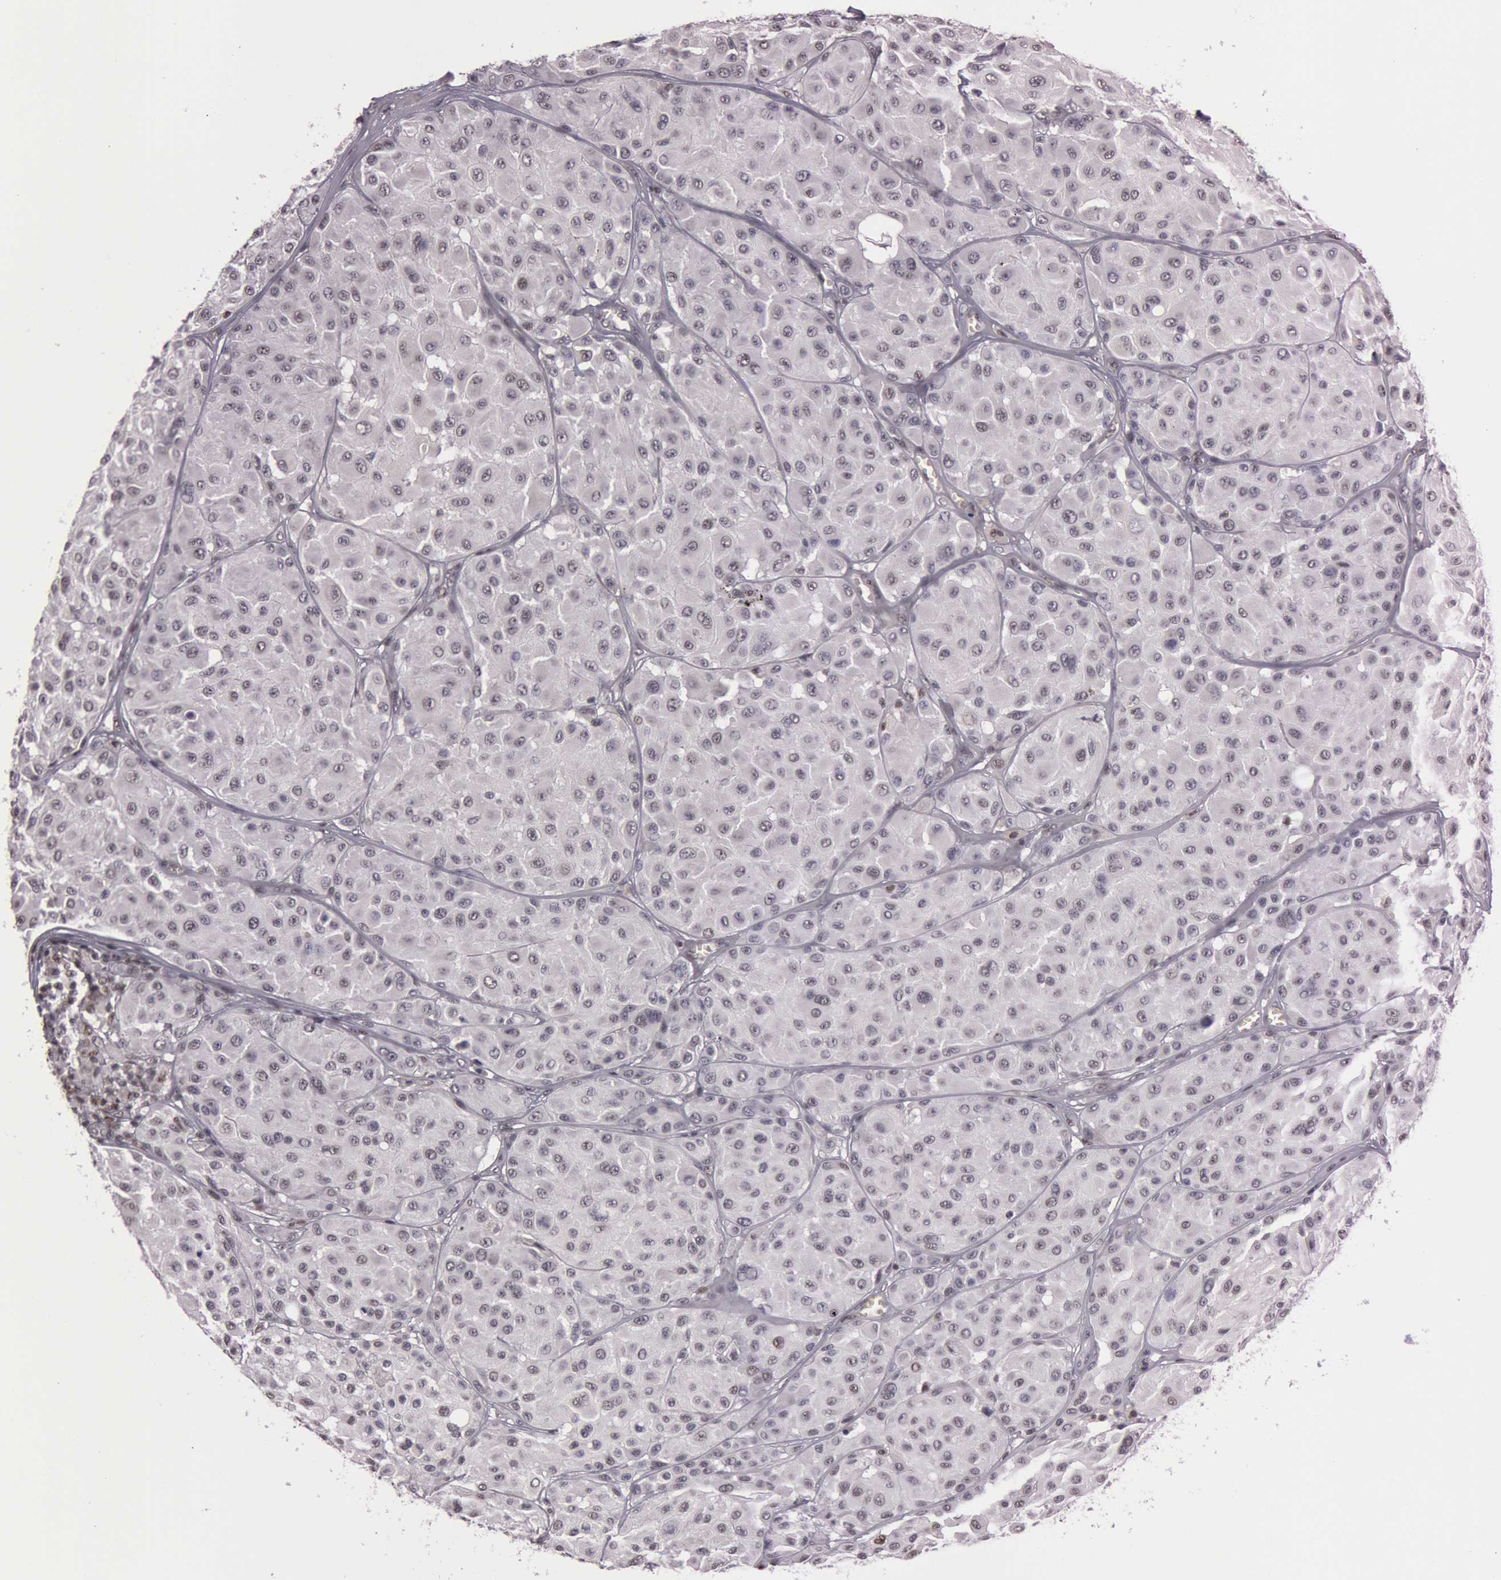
{"staining": {"intensity": "weak", "quantity": "<25%", "location": "nuclear"}, "tissue": "melanoma", "cell_type": "Tumor cells", "image_type": "cancer", "snomed": [{"axis": "morphology", "description": "Malignant melanoma, NOS"}, {"axis": "topography", "description": "Skin"}], "caption": "This is an IHC histopathology image of malignant melanoma. There is no positivity in tumor cells.", "gene": "TASL", "patient": {"sex": "male", "age": 36}}